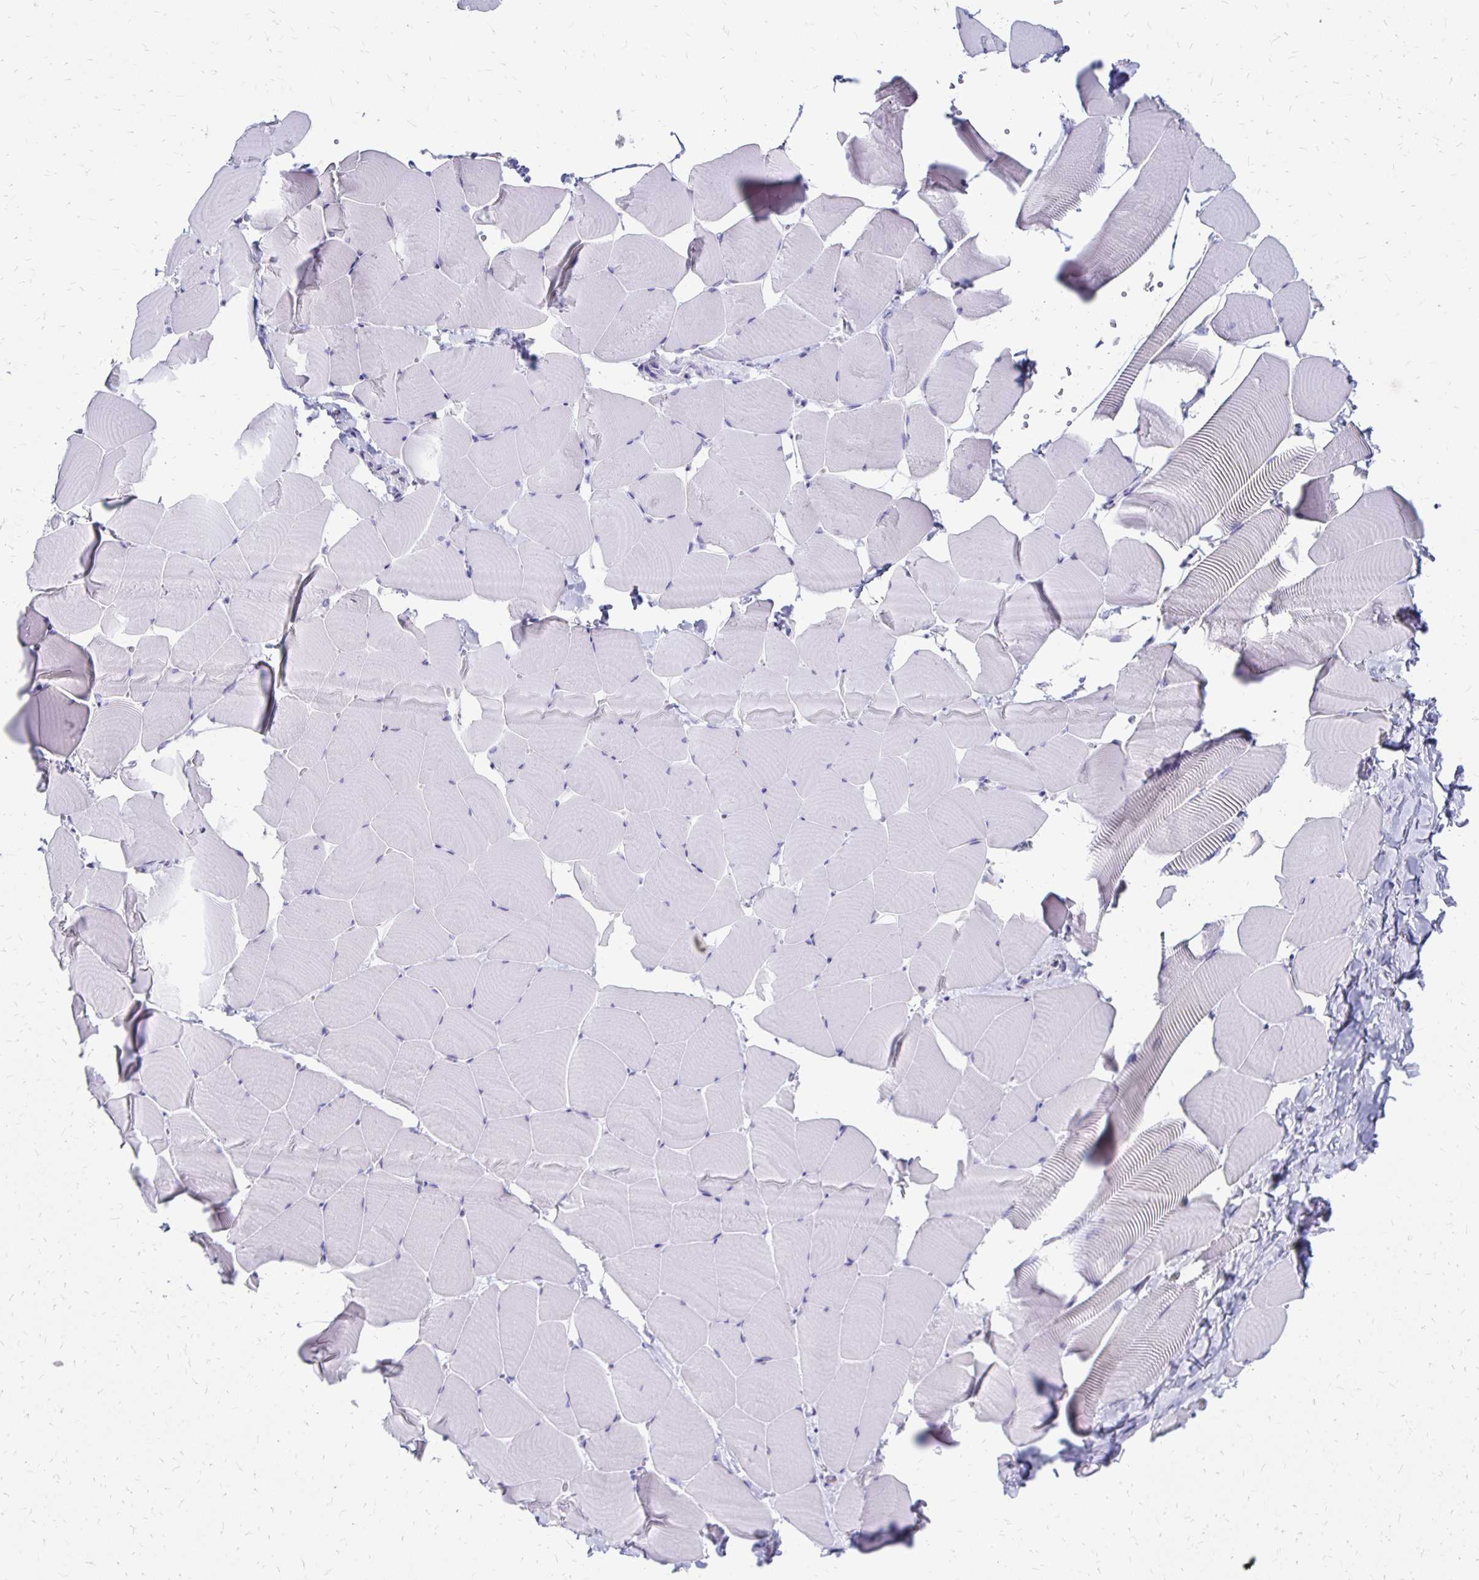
{"staining": {"intensity": "negative", "quantity": "none", "location": "none"}, "tissue": "skeletal muscle", "cell_type": "Myocytes", "image_type": "normal", "snomed": [{"axis": "morphology", "description": "Normal tissue, NOS"}, {"axis": "topography", "description": "Skeletal muscle"}], "caption": "Benign skeletal muscle was stained to show a protein in brown. There is no significant expression in myocytes. (DAB (3,3'-diaminobenzidine) IHC visualized using brightfield microscopy, high magnification).", "gene": "SYT2", "patient": {"sex": "male", "age": 25}}